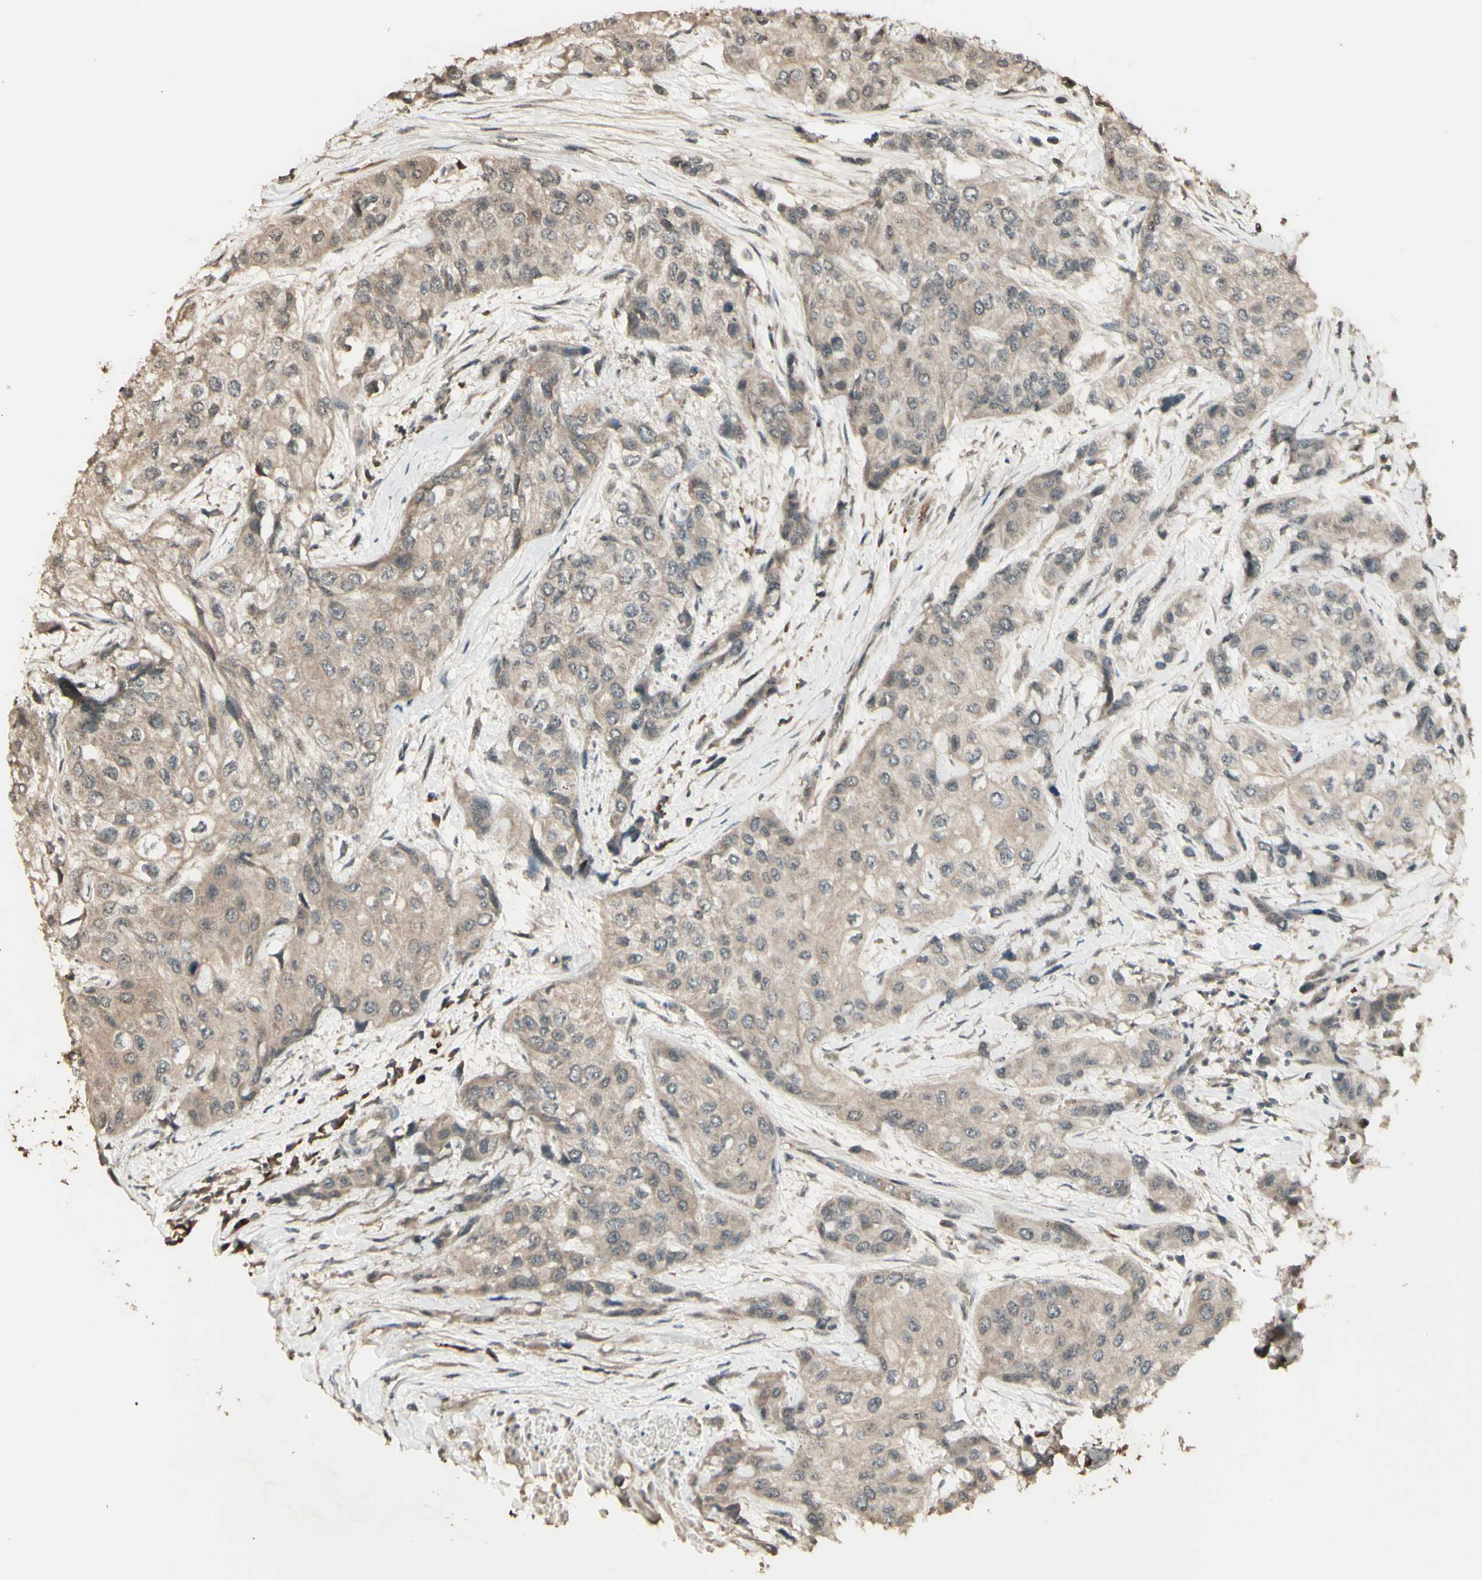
{"staining": {"intensity": "weak", "quantity": ">75%", "location": "cytoplasmic/membranous"}, "tissue": "urothelial cancer", "cell_type": "Tumor cells", "image_type": "cancer", "snomed": [{"axis": "morphology", "description": "Urothelial carcinoma, High grade"}, {"axis": "topography", "description": "Urinary bladder"}], "caption": "About >75% of tumor cells in urothelial cancer show weak cytoplasmic/membranous protein staining as visualized by brown immunohistochemical staining.", "gene": "GNAS", "patient": {"sex": "female", "age": 56}}